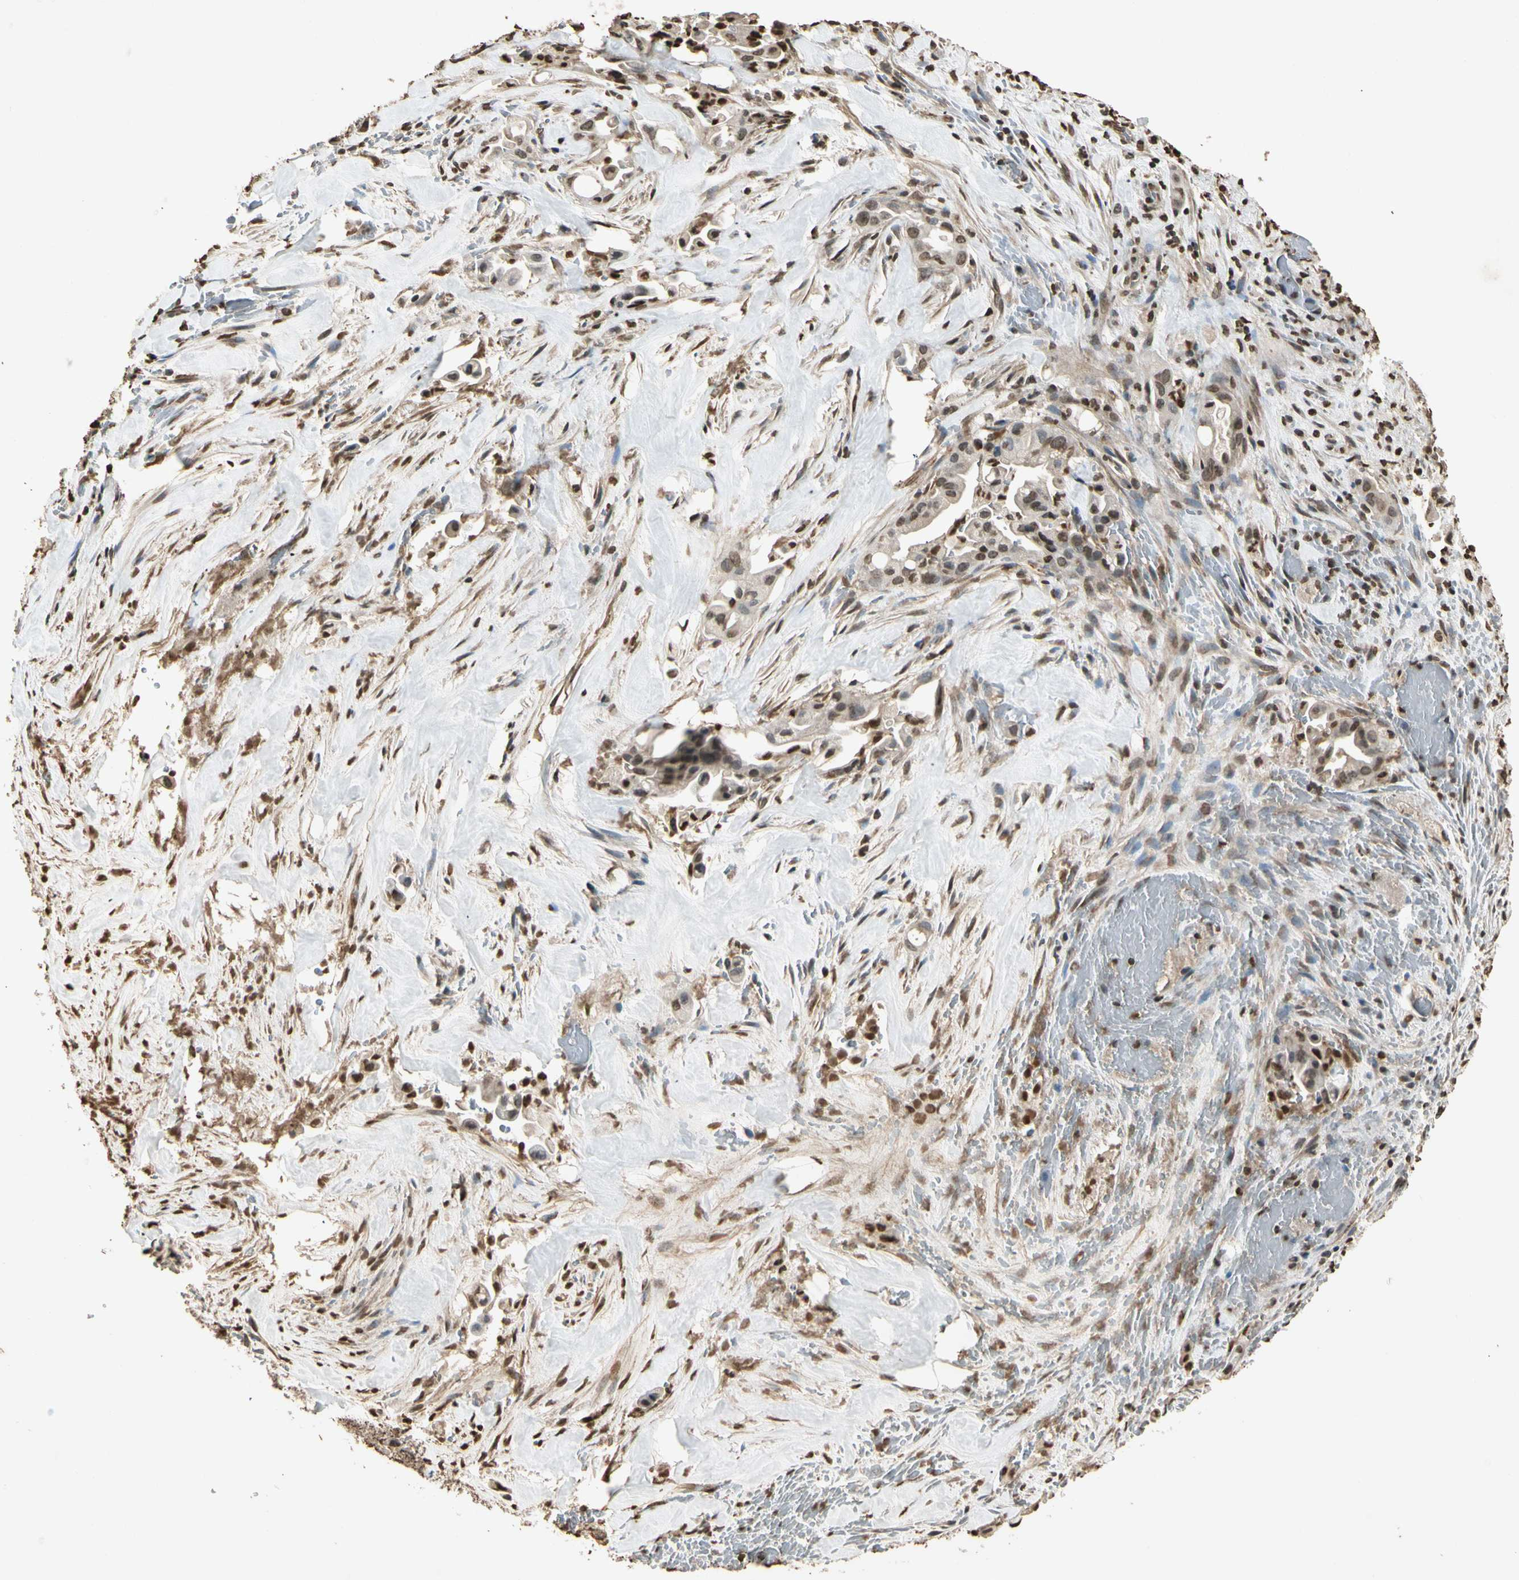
{"staining": {"intensity": "weak", "quantity": "25%-75%", "location": "cytoplasmic/membranous,nuclear"}, "tissue": "liver cancer", "cell_type": "Tumor cells", "image_type": "cancer", "snomed": [{"axis": "morphology", "description": "Cholangiocarcinoma"}, {"axis": "topography", "description": "Liver"}], "caption": "IHC of human cholangiocarcinoma (liver) displays low levels of weak cytoplasmic/membranous and nuclear staining in approximately 25%-75% of tumor cells.", "gene": "TOP1", "patient": {"sex": "female", "age": 68}}